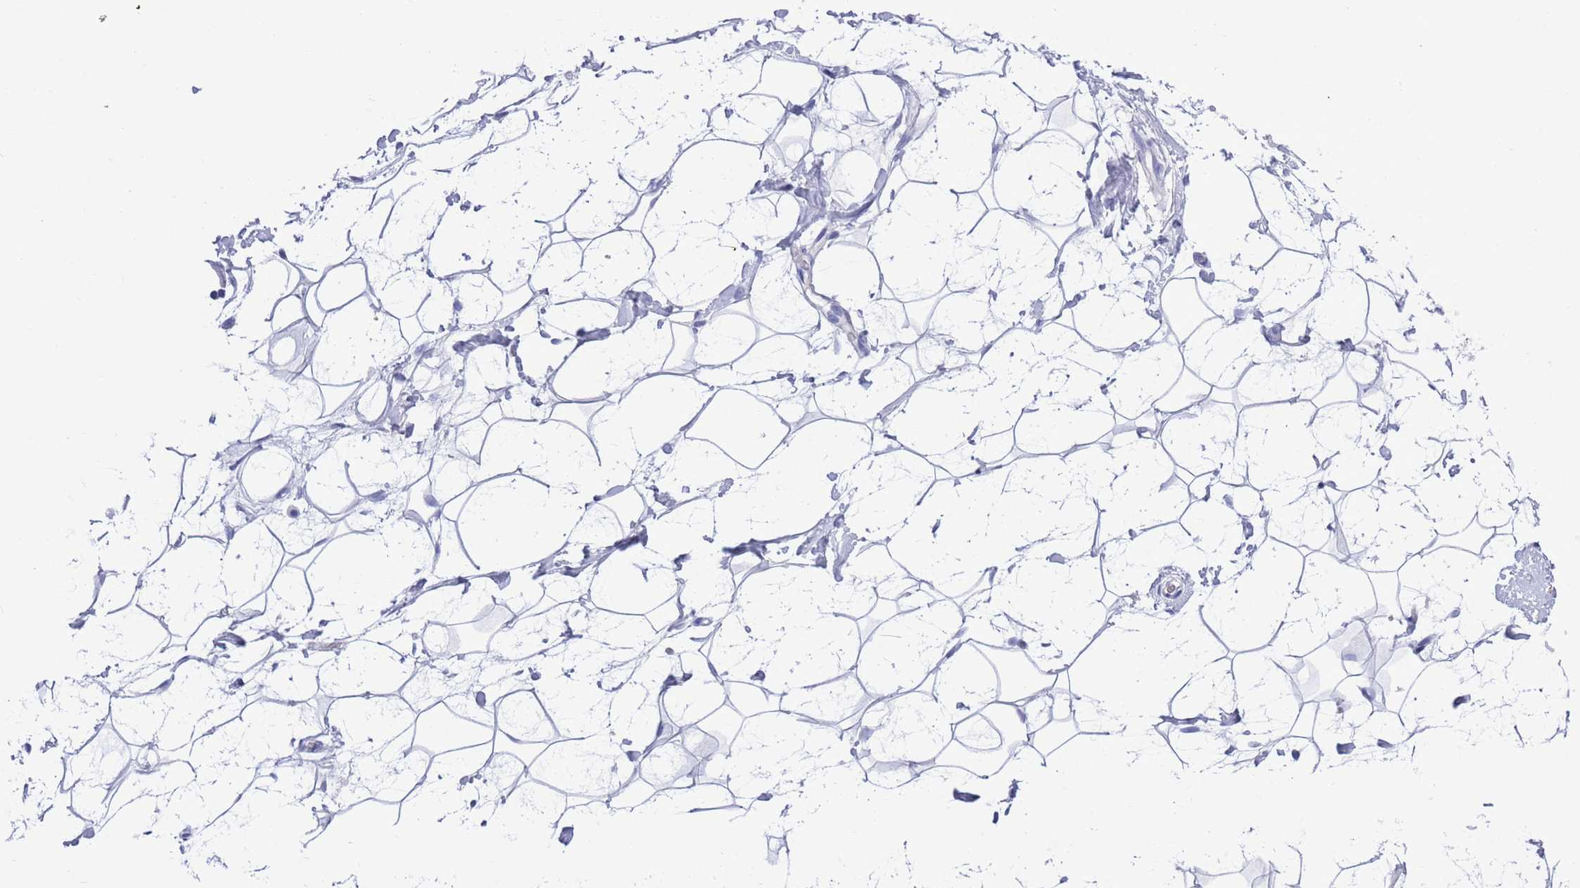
{"staining": {"intensity": "negative", "quantity": "none", "location": "none"}, "tissue": "adipose tissue", "cell_type": "Adipocytes", "image_type": "normal", "snomed": [{"axis": "morphology", "description": "Normal tissue, NOS"}, {"axis": "topography", "description": "Breast"}], "caption": "Adipocytes are negative for protein expression in benign human adipose tissue. (DAB IHC, high magnification).", "gene": "MTMR2", "patient": {"sex": "female", "age": 26}}